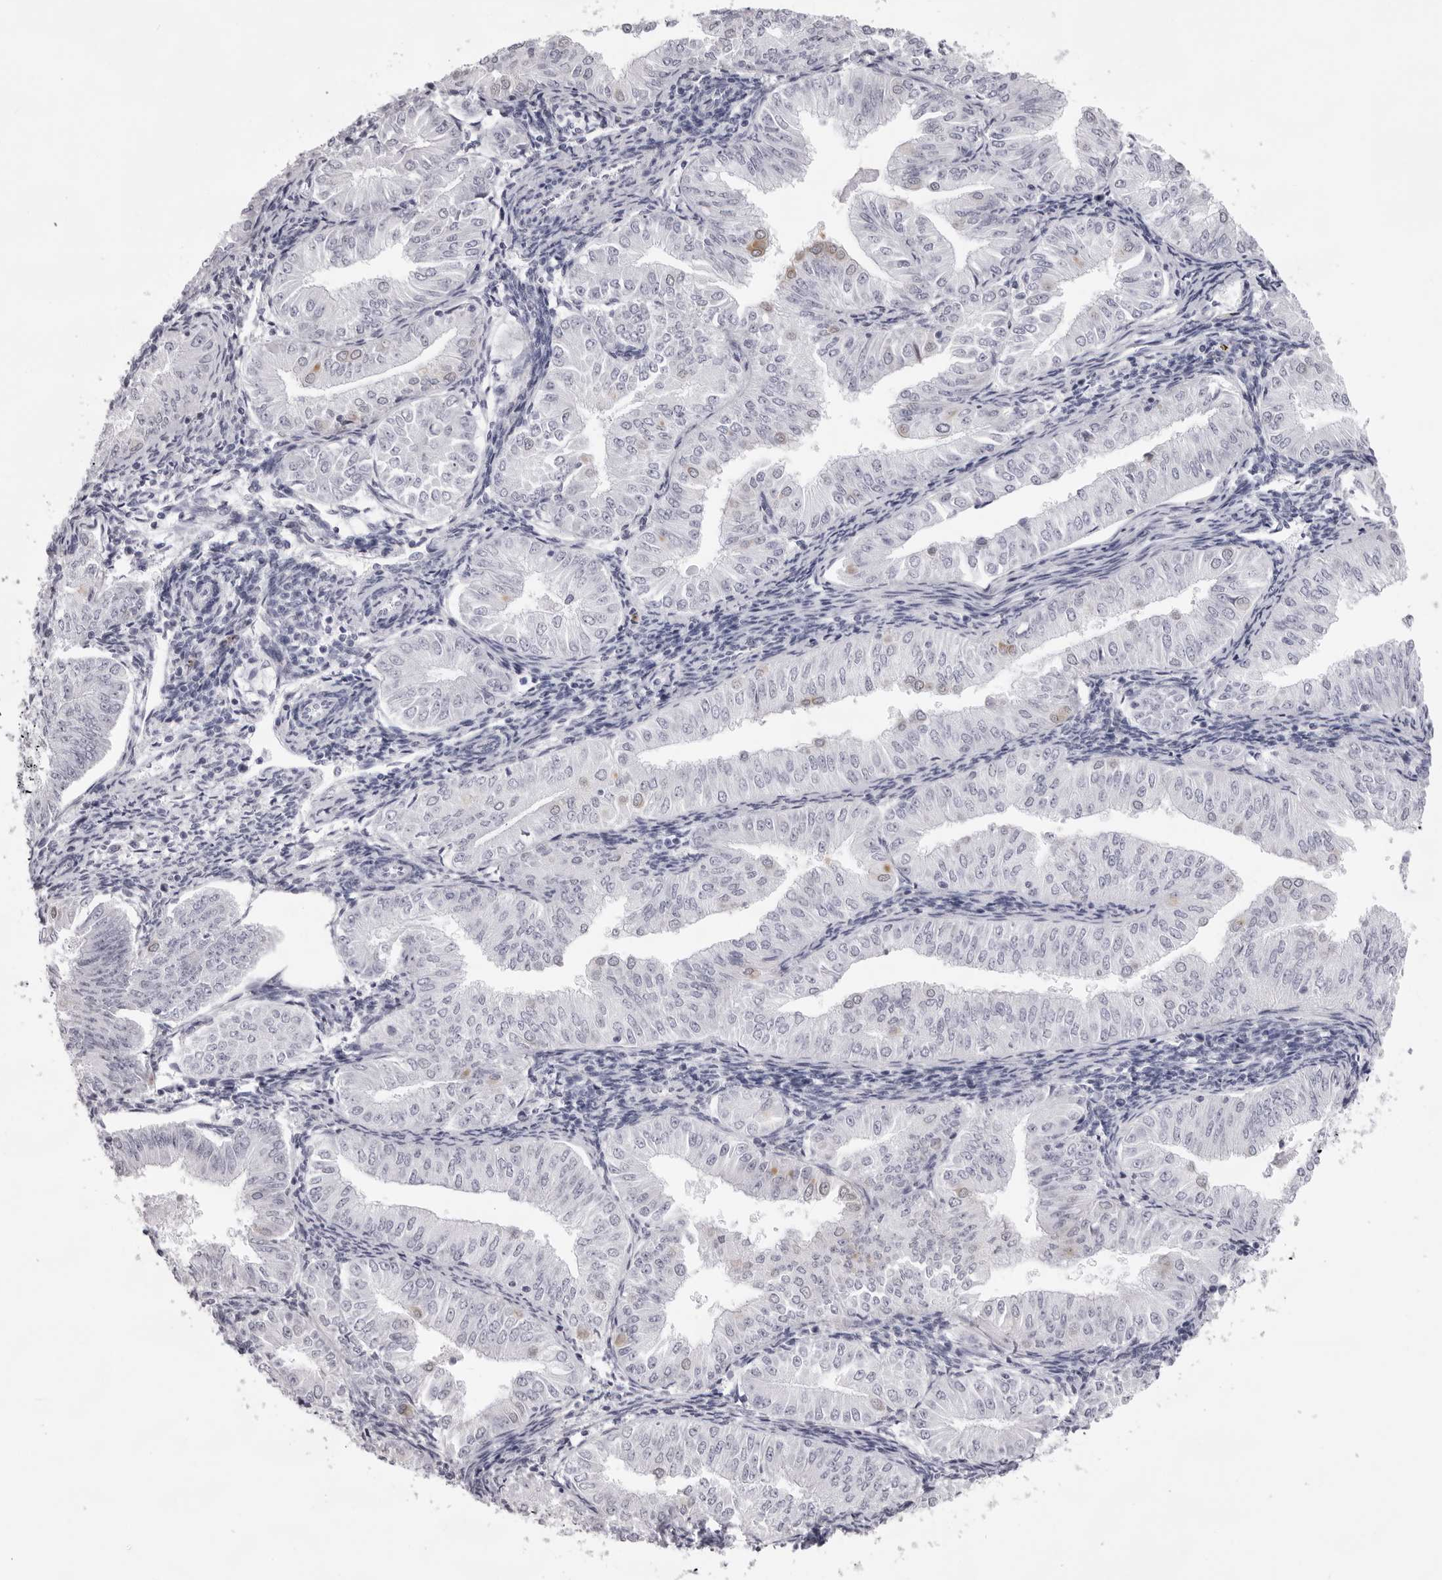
{"staining": {"intensity": "negative", "quantity": "none", "location": "none"}, "tissue": "endometrial cancer", "cell_type": "Tumor cells", "image_type": "cancer", "snomed": [{"axis": "morphology", "description": "Normal tissue, NOS"}, {"axis": "morphology", "description": "Adenocarcinoma, NOS"}, {"axis": "topography", "description": "Endometrium"}], "caption": "This is an immunohistochemistry image of adenocarcinoma (endometrial). There is no positivity in tumor cells.", "gene": "SMIM2", "patient": {"sex": "female", "age": 53}}